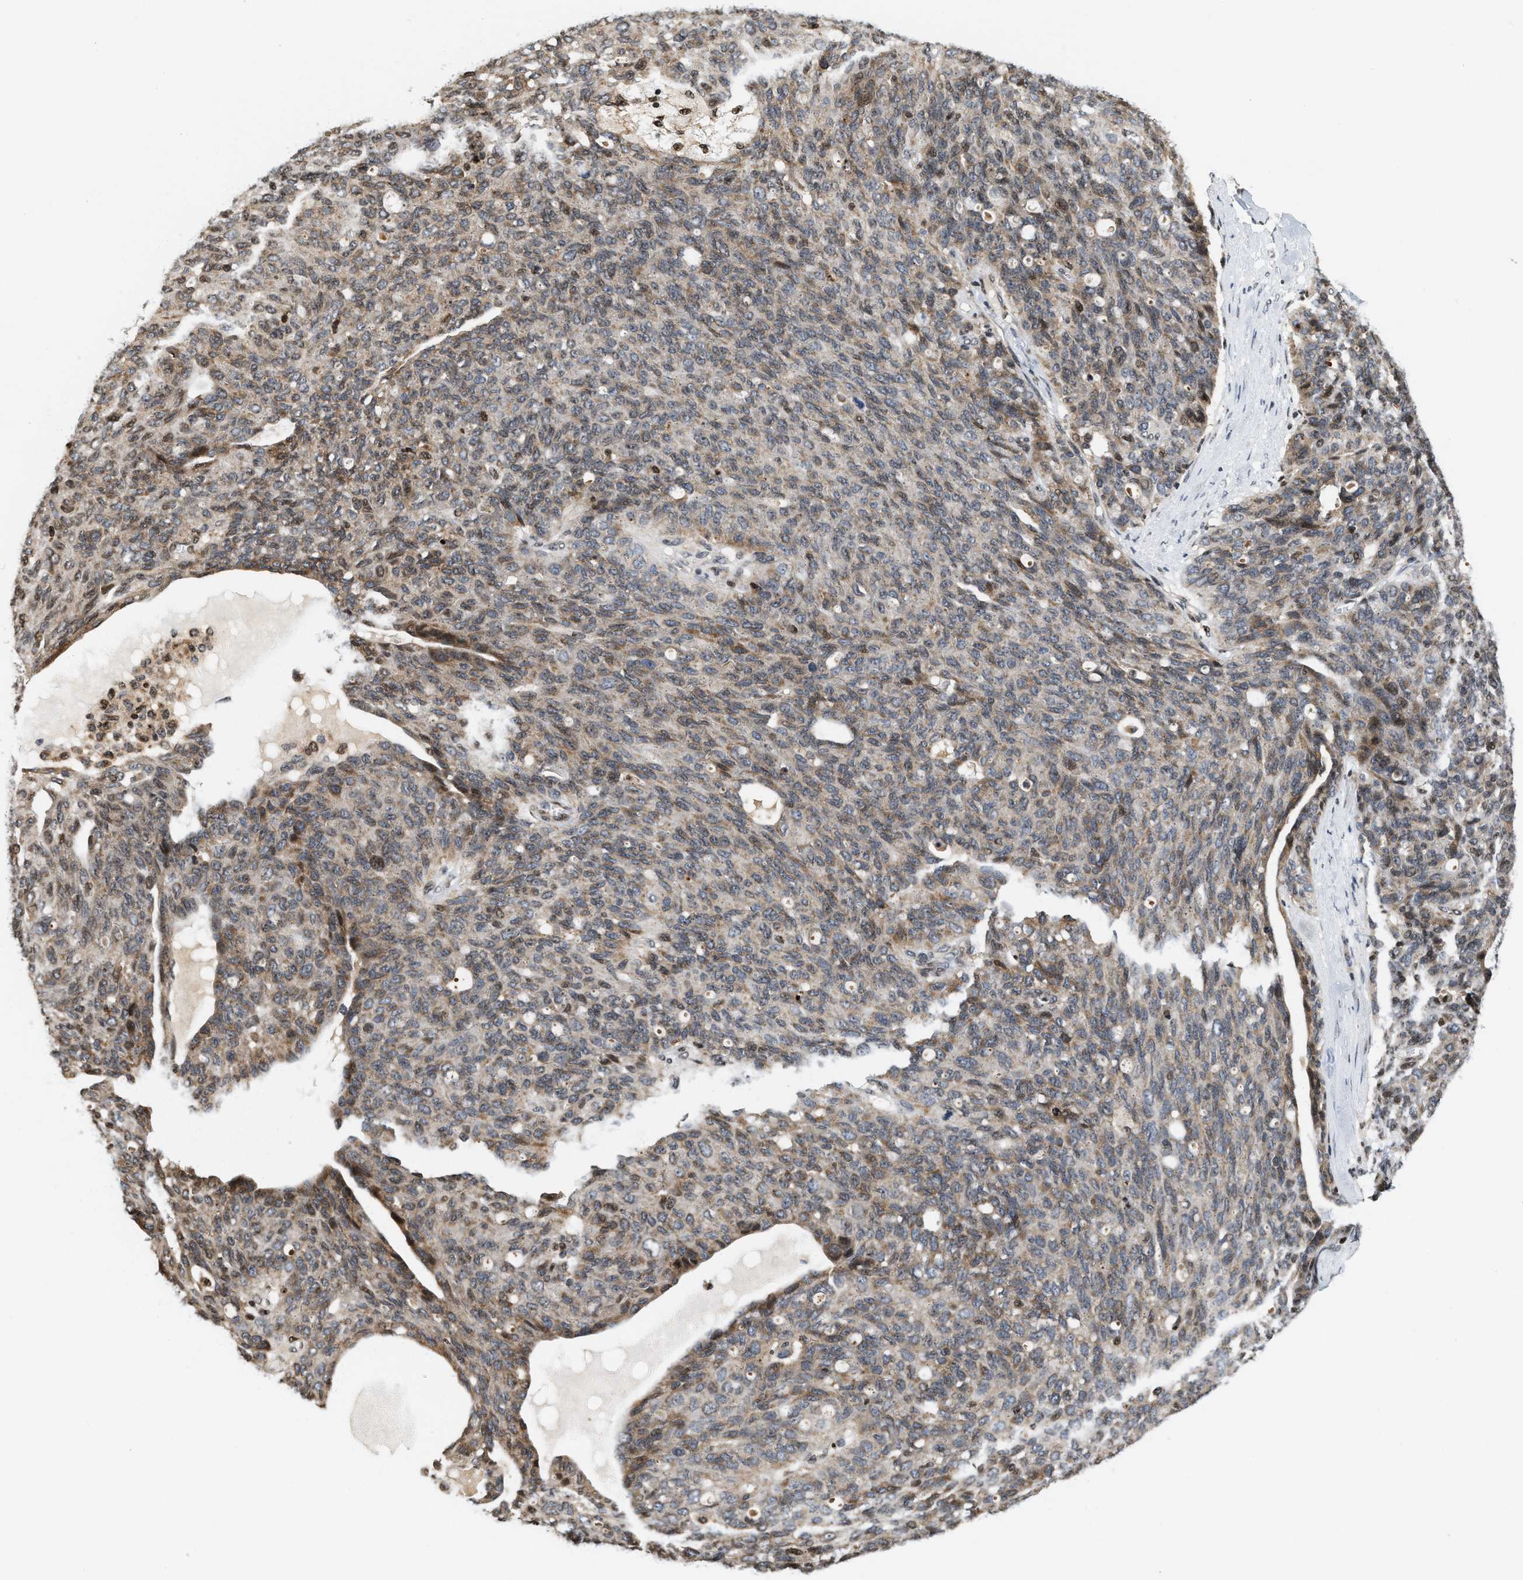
{"staining": {"intensity": "moderate", "quantity": ">75%", "location": "cytoplasmic/membranous"}, "tissue": "ovarian cancer", "cell_type": "Tumor cells", "image_type": "cancer", "snomed": [{"axis": "morphology", "description": "Carcinoma, endometroid"}, {"axis": "topography", "description": "Ovary"}], "caption": "The photomicrograph shows immunohistochemical staining of ovarian cancer. There is moderate cytoplasmic/membranous positivity is appreciated in approximately >75% of tumor cells.", "gene": "PDZD2", "patient": {"sex": "female", "age": 60}}